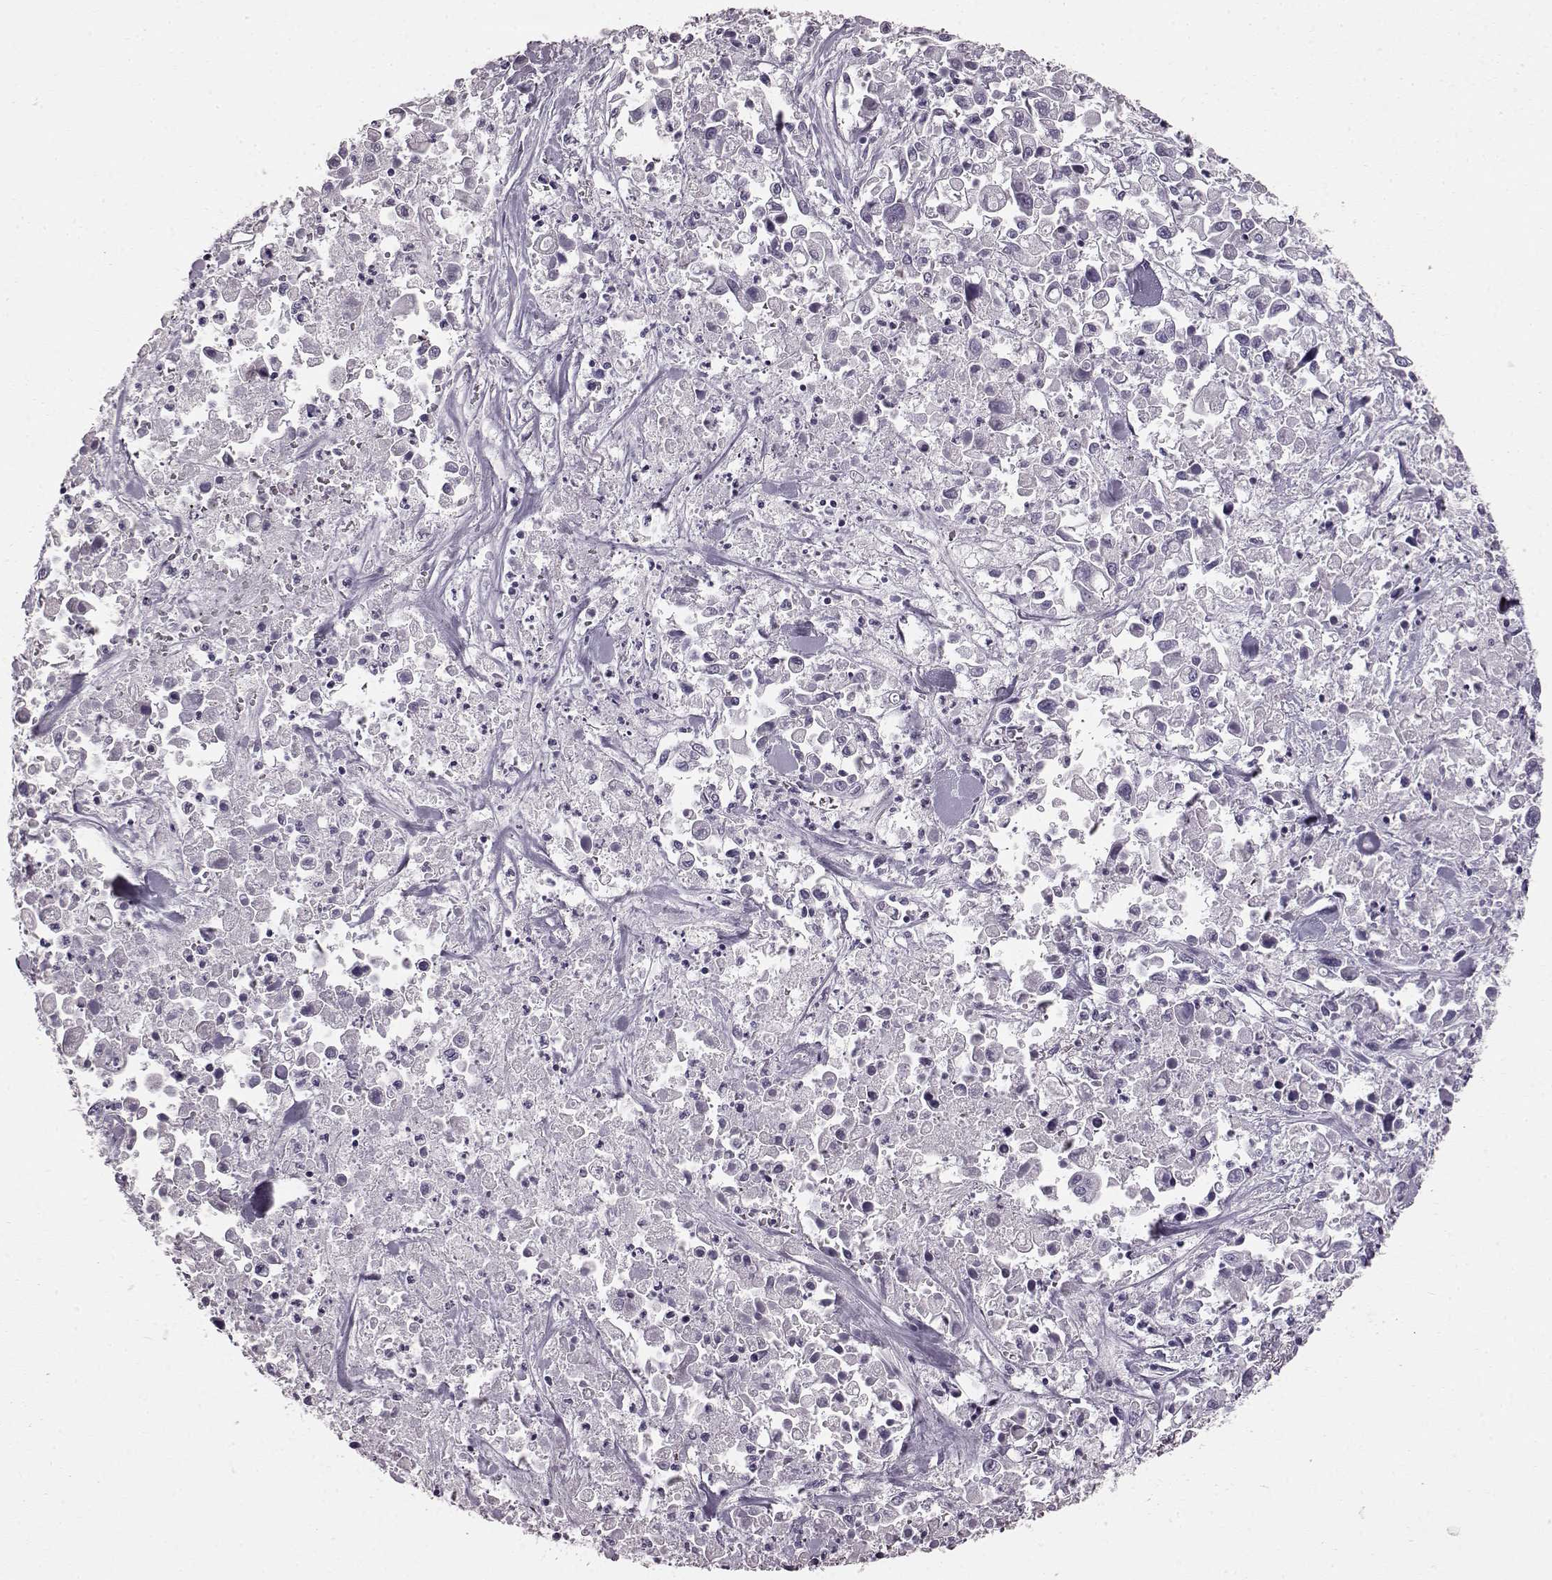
{"staining": {"intensity": "negative", "quantity": "none", "location": "none"}, "tissue": "pancreatic cancer", "cell_type": "Tumor cells", "image_type": "cancer", "snomed": [{"axis": "morphology", "description": "Adenocarcinoma, NOS"}, {"axis": "topography", "description": "Pancreas"}], "caption": "Protein analysis of pancreatic adenocarcinoma displays no significant staining in tumor cells. (Brightfield microscopy of DAB (3,3'-diaminobenzidine) immunohistochemistry at high magnification).", "gene": "TCHHL1", "patient": {"sex": "female", "age": 83}}